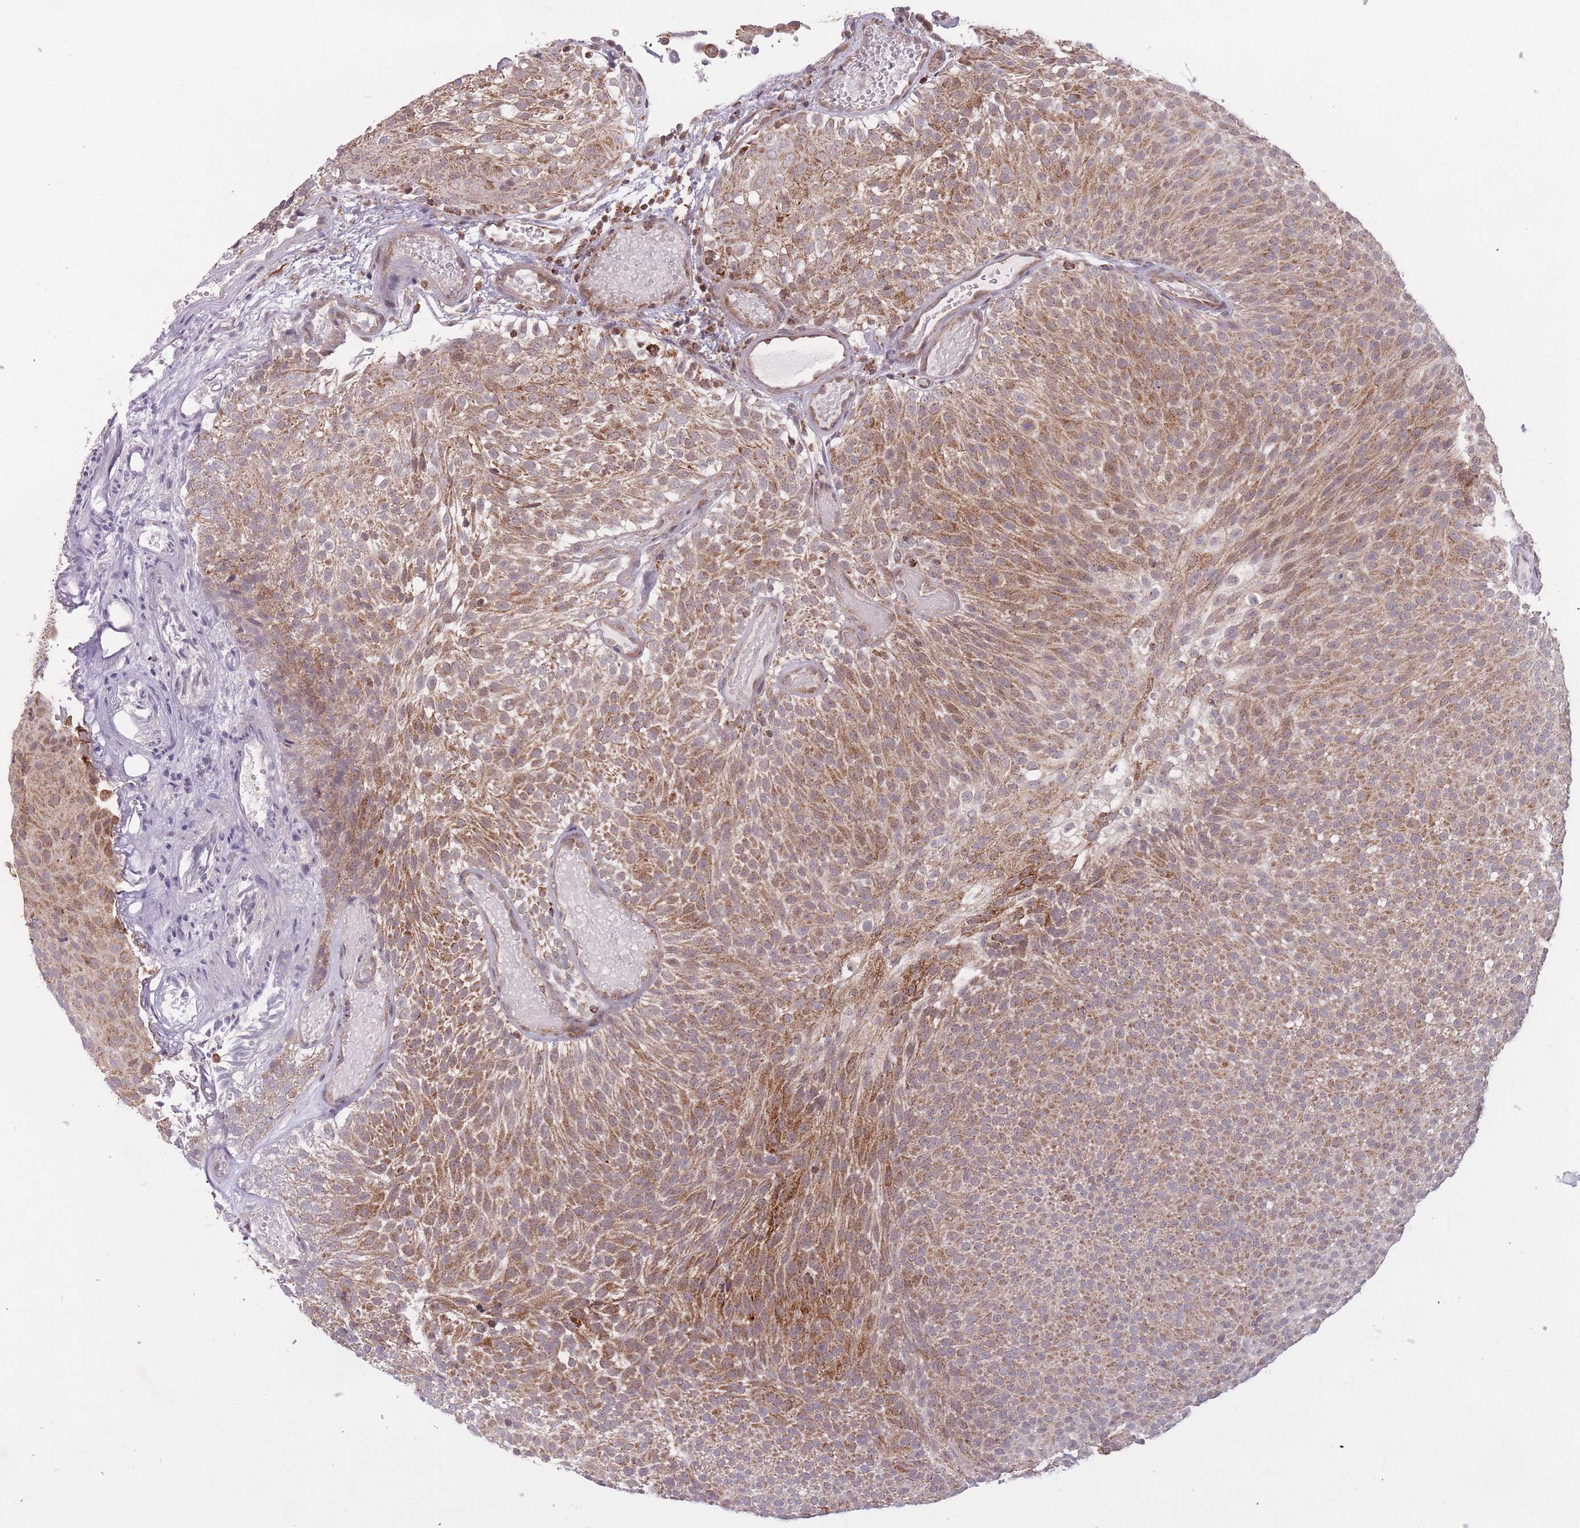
{"staining": {"intensity": "moderate", "quantity": ">75%", "location": "cytoplasmic/membranous"}, "tissue": "urothelial cancer", "cell_type": "Tumor cells", "image_type": "cancer", "snomed": [{"axis": "morphology", "description": "Urothelial carcinoma, Low grade"}, {"axis": "topography", "description": "Urinary bladder"}], "caption": "Immunohistochemical staining of human urothelial carcinoma (low-grade) shows moderate cytoplasmic/membranous protein expression in approximately >75% of tumor cells.", "gene": "DPYSL4", "patient": {"sex": "male", "age": 78}}